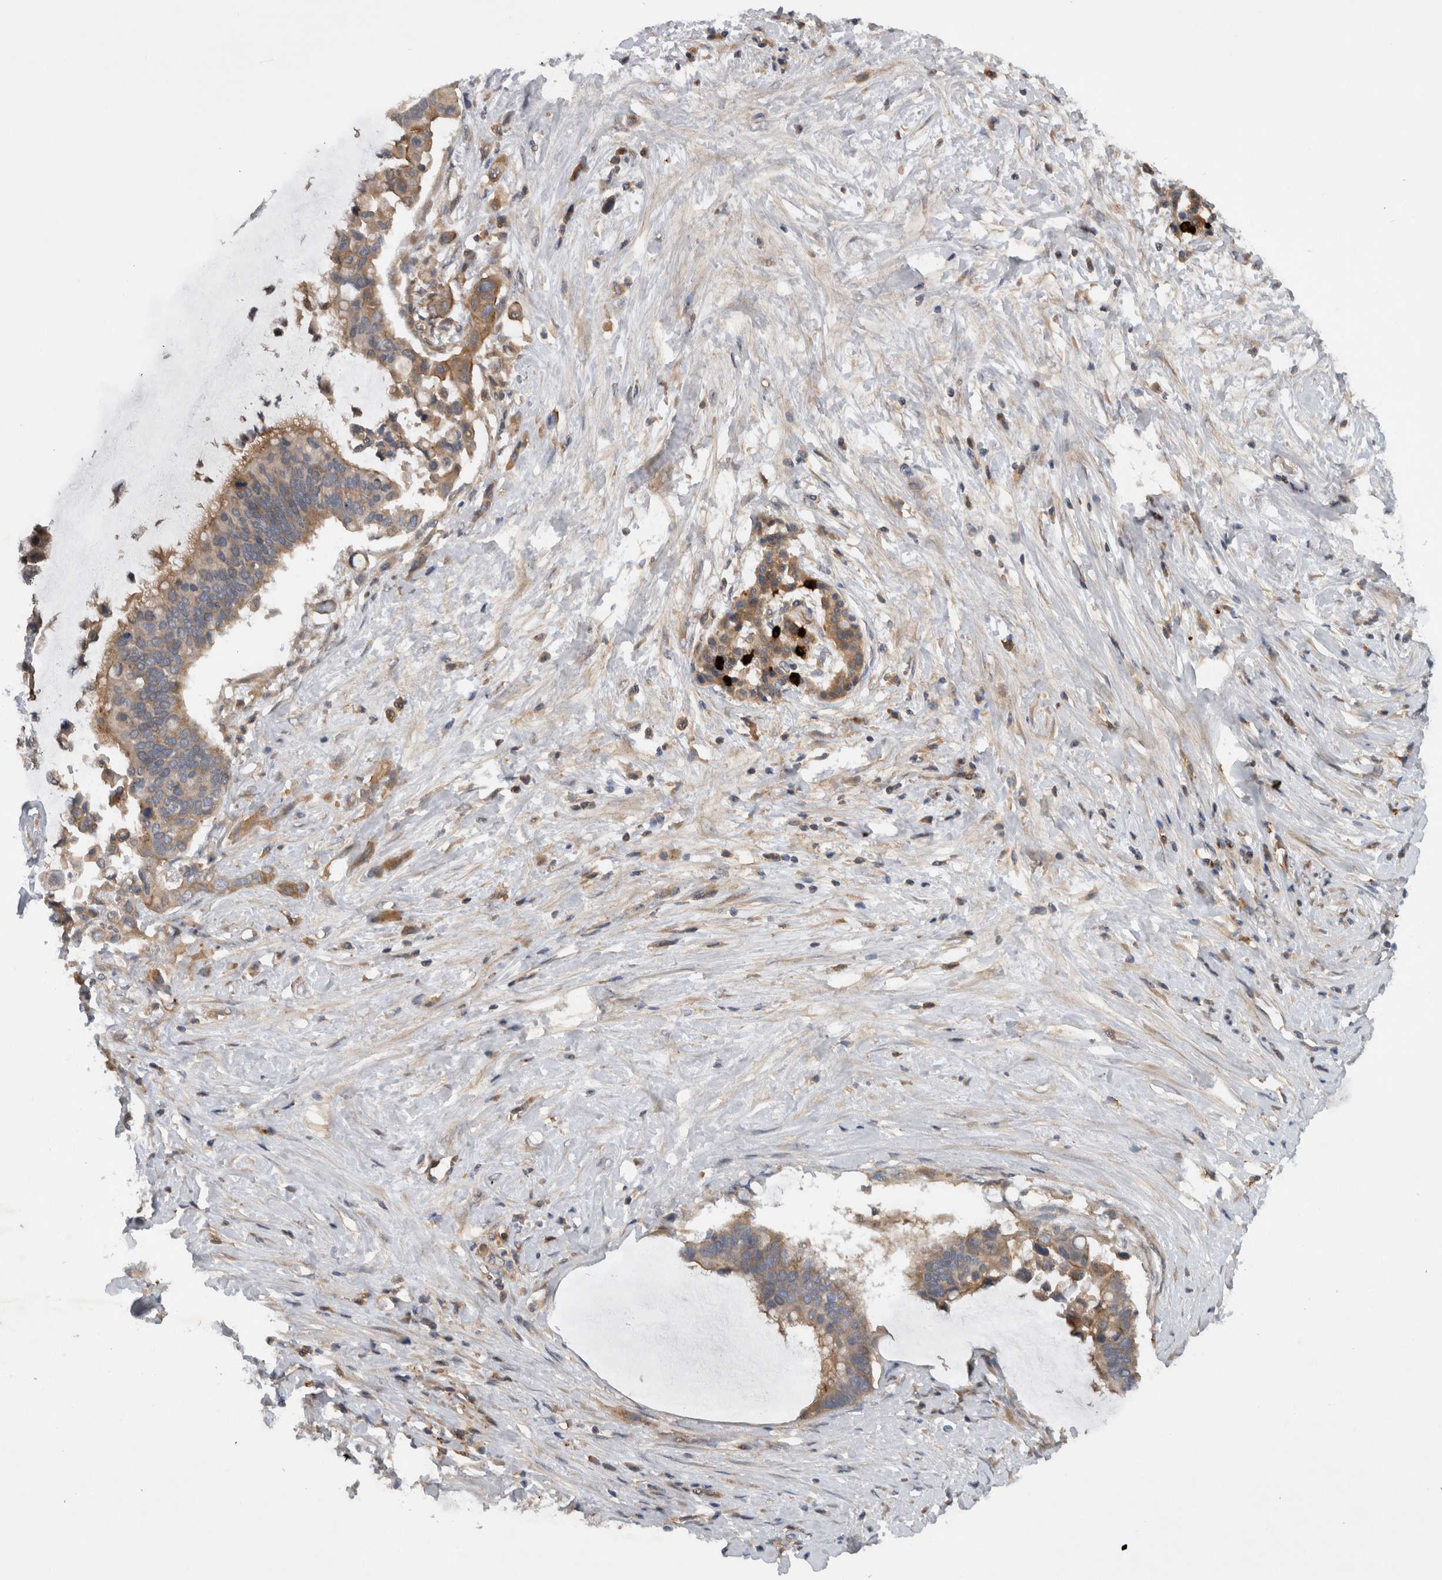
{"staining": {"intensity": "weak", "quantity": ">75%", "location": "cytoplasmic/membranous"}, "tissue": "pancreatic cancer", "cell_type": "Tumor cells", "image_type": "cancer", "snomed": [{"axis": "morphology", "description": "Adenocarcinoma, NOS"}, {"axis": "topography", "description": "Pancreas"}], "caption": "Human pancreatic cancer (adenocarcinoma) stained for a protein (brown) shows weak cytoplasmic/membranous positive positivity in about >75% of tumor cells.", "gene": "SCARA5", "patient": {"sex": "male", "age": 41}}